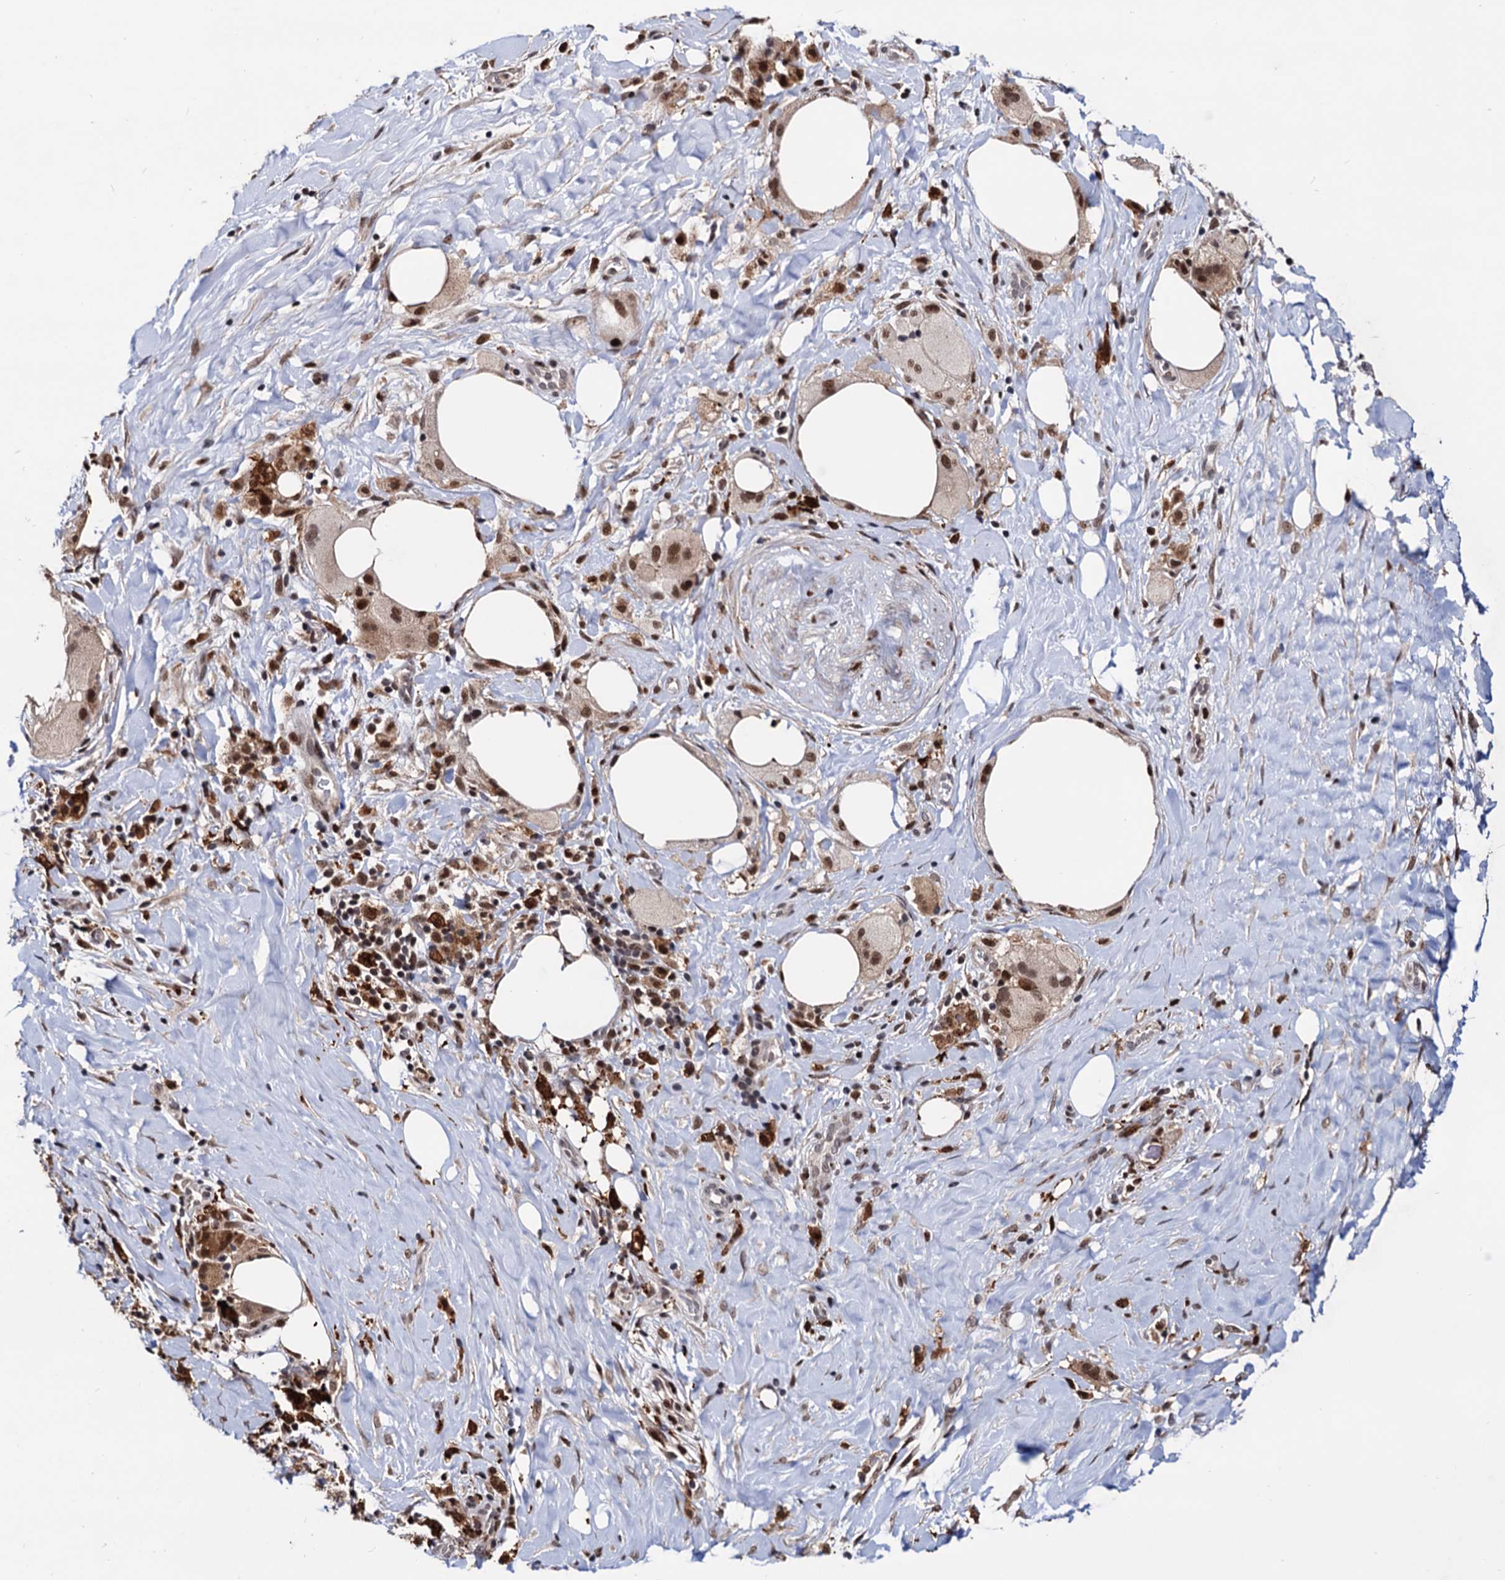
{"staining": {"intensity": "strong", "quantity": ">75%", "location": "nuclear"}, "tissue": "pancreatic cancer", "cell_type": "Tumor cells", "image_type": "cancer", "snomed": [{"axis": "morphology", "description": "Adenocarcinoma, NOS"}, {"axis": "topography", "description": "Pancreas"}], "caption": "Adenocarcinoma (pancreatic) stained with a protein marker reveals strong staining in tumor cells.", "gene": "RNASEH2B", "patient": {"sex": "male", "age": 58}}